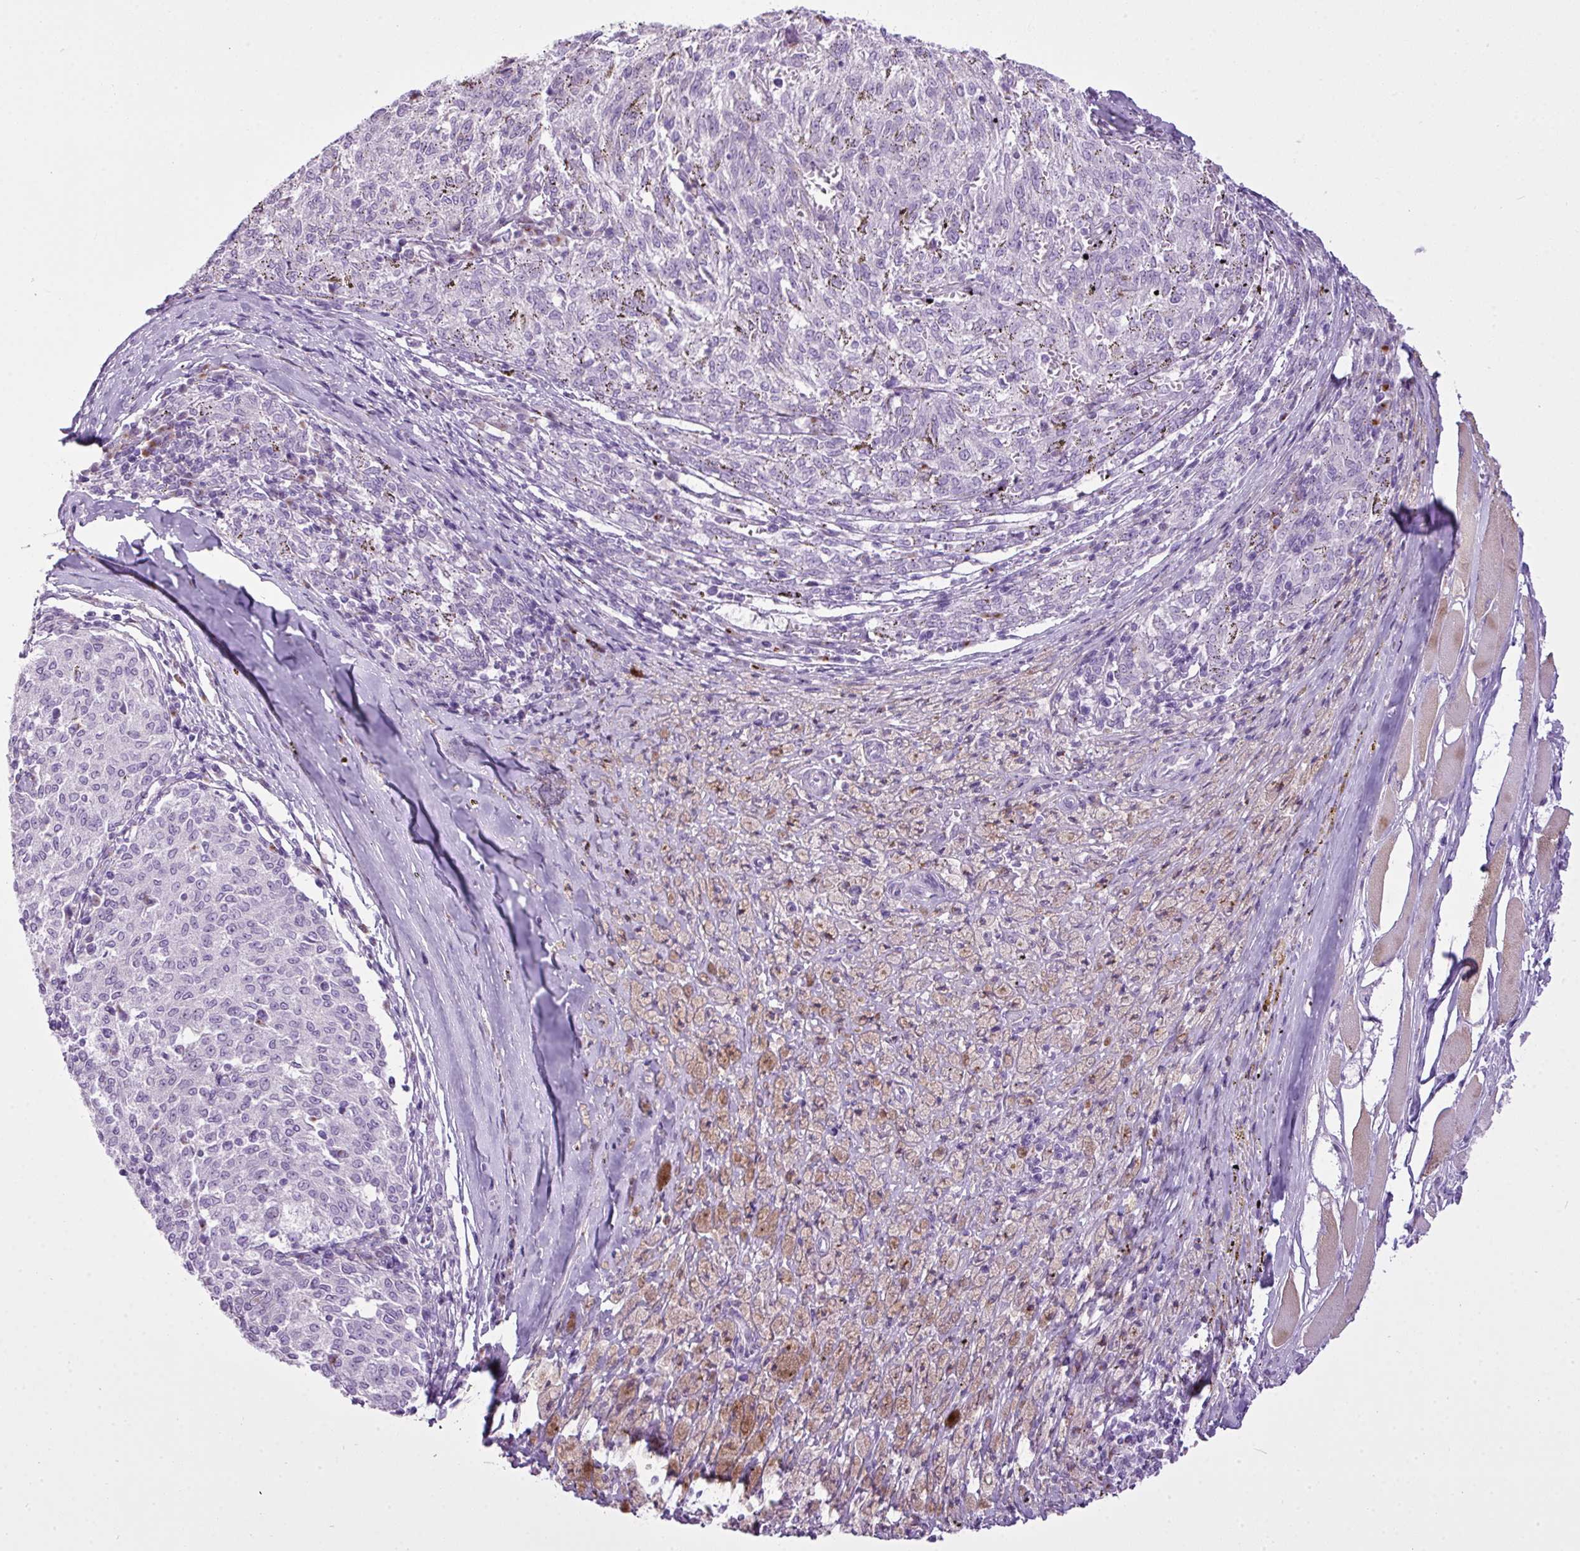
{"staining": {"intensity": "negative", "quantity": "none", "location": "none"}, "tissue": "melanoma", "cell_type": "Tumor cells", "image_type": "cancer", "snomed": [{"axis": "morphology", "description": "Malignant melanoma, NOS"}, {"axis": "topography", "description": "Skin"}], "caption": "IHC of human malignant melanoma displays no expression in tumor cells.", "gene": "FAM43A", "patient": {"sex": "female", "age": 72}}